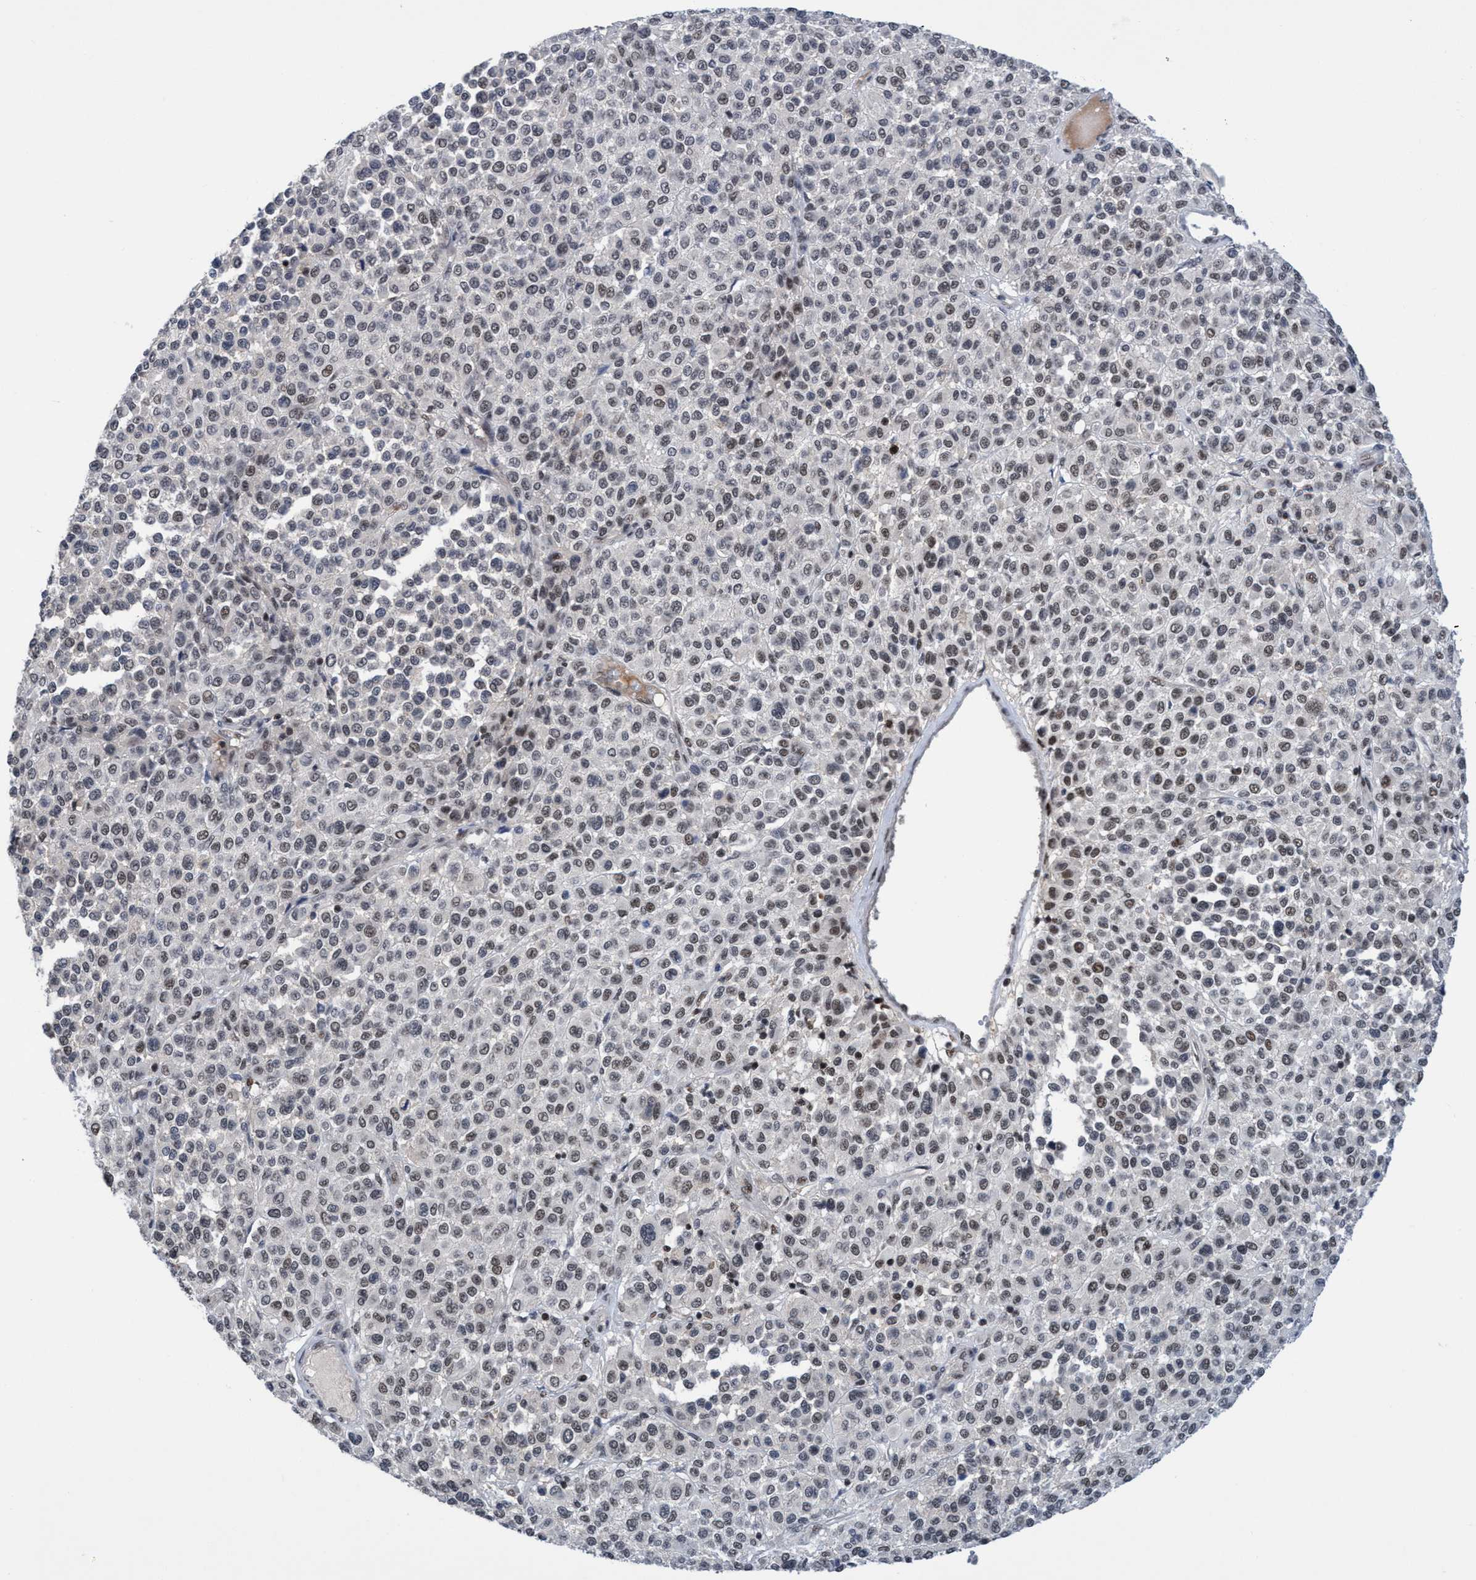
{"staining": {"intensity": "weak", "quantity": "25%-75%", "location": "nuclear"}, "tissue": "melanoma", "cell_type": "Tumor cells", "image_type": "cancer", "snomed": [{"axis": "morphology", "description": "Malignant melanoma, Metastatic site"}, {"axis": "topography", "description": "Pancreas"}], "caption": "Malignant melanoma (metastatic site) was stained to show a protein in brown. There is low levels of weak nuclear positivity in about 25%-75% of tumor cells.", "gene": "C9orf78", "patient": {"sex": "female", "age": 30}}